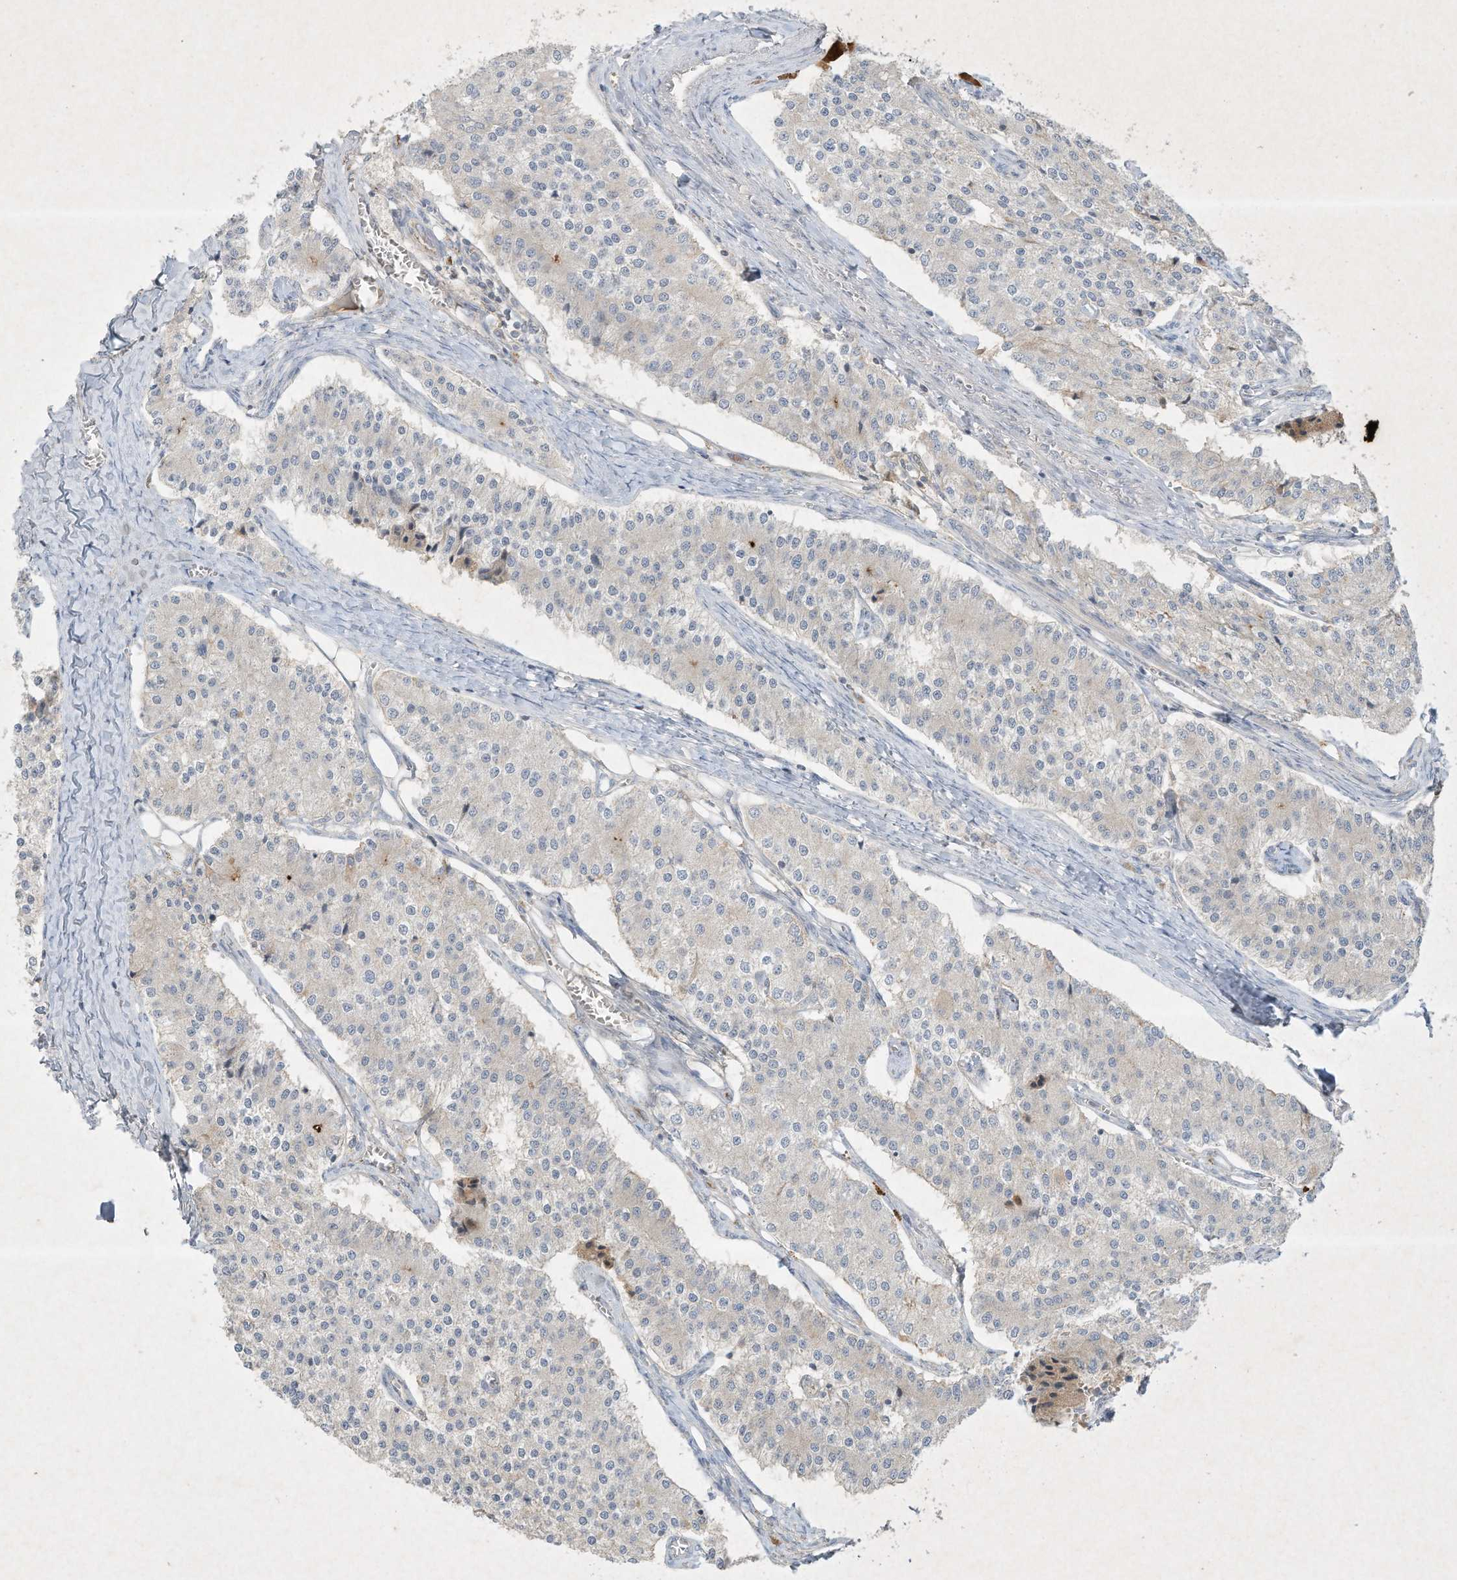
{"staining": {"intensity": "negative", "quantity": "none", "location": "none"}, "tissue": "carcinoid", "cell_type": "Tumor cells", "image_type": "cancer", "snomed": [{"axis": "morphology", "description": "Carcinoid, malignant, NOS"}, {"axis": "topography", "description": "Colon"}], "caption": "DAB immunohistochemical staining of human carcinoid exhibits no significant expression in tumor cells.", "gene": "FETUB", "patient": {"sex": "female", "age": 52}}